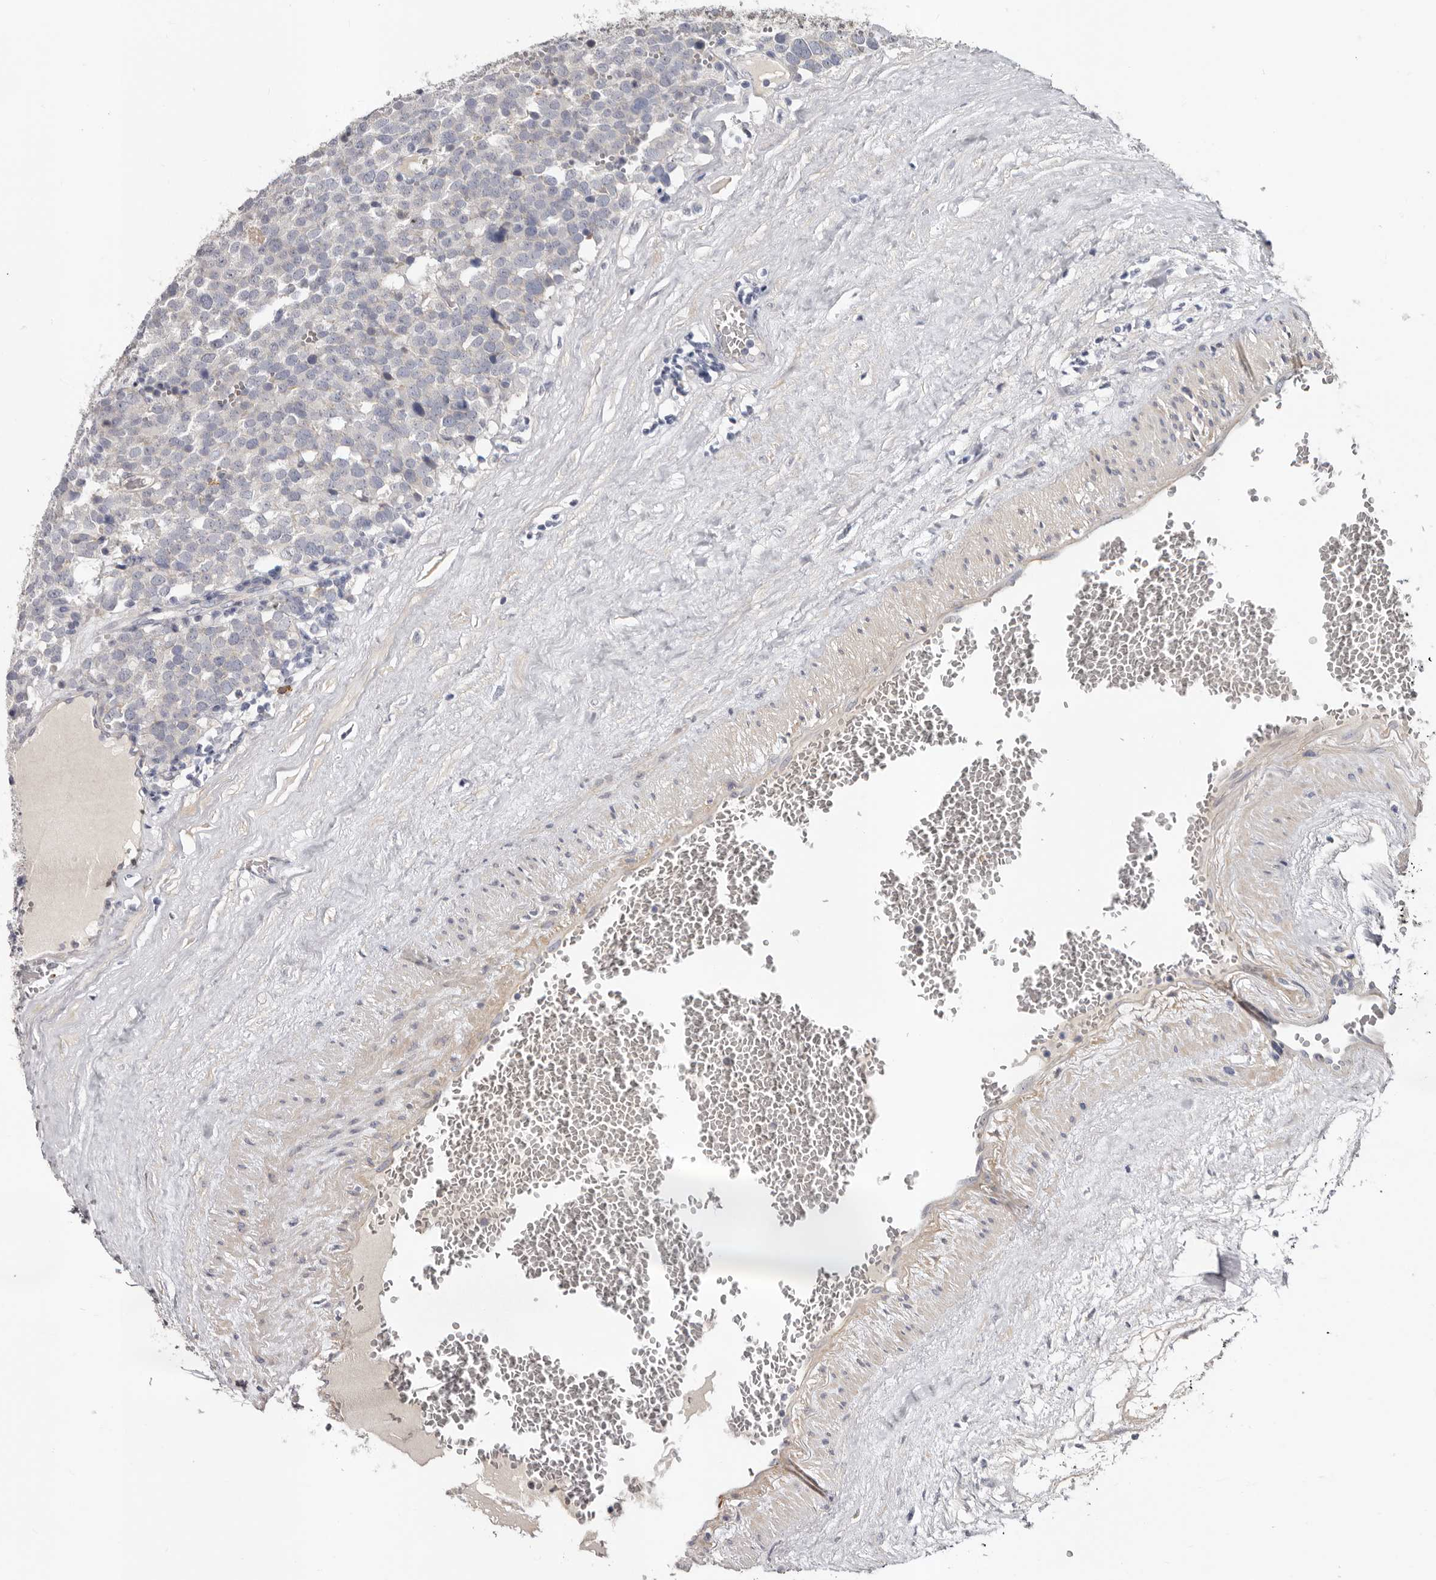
{"staining": {"intensity": "negative", "quantity": "none", "location": "none"}, "tissue": "testis cancer", "cell_type": "Tumor cells", "image_type": "cancer", "snomed": [{"axis": "morphology", "description": "Seminoma, NOS"}, {"axis": "topography", "description": "Testis"}], "caption": "The image demonstrates no staining of tumor cells in testis cancer.", "gene": "SPTA1", "patient": {"sex": "male", "age": 71}}